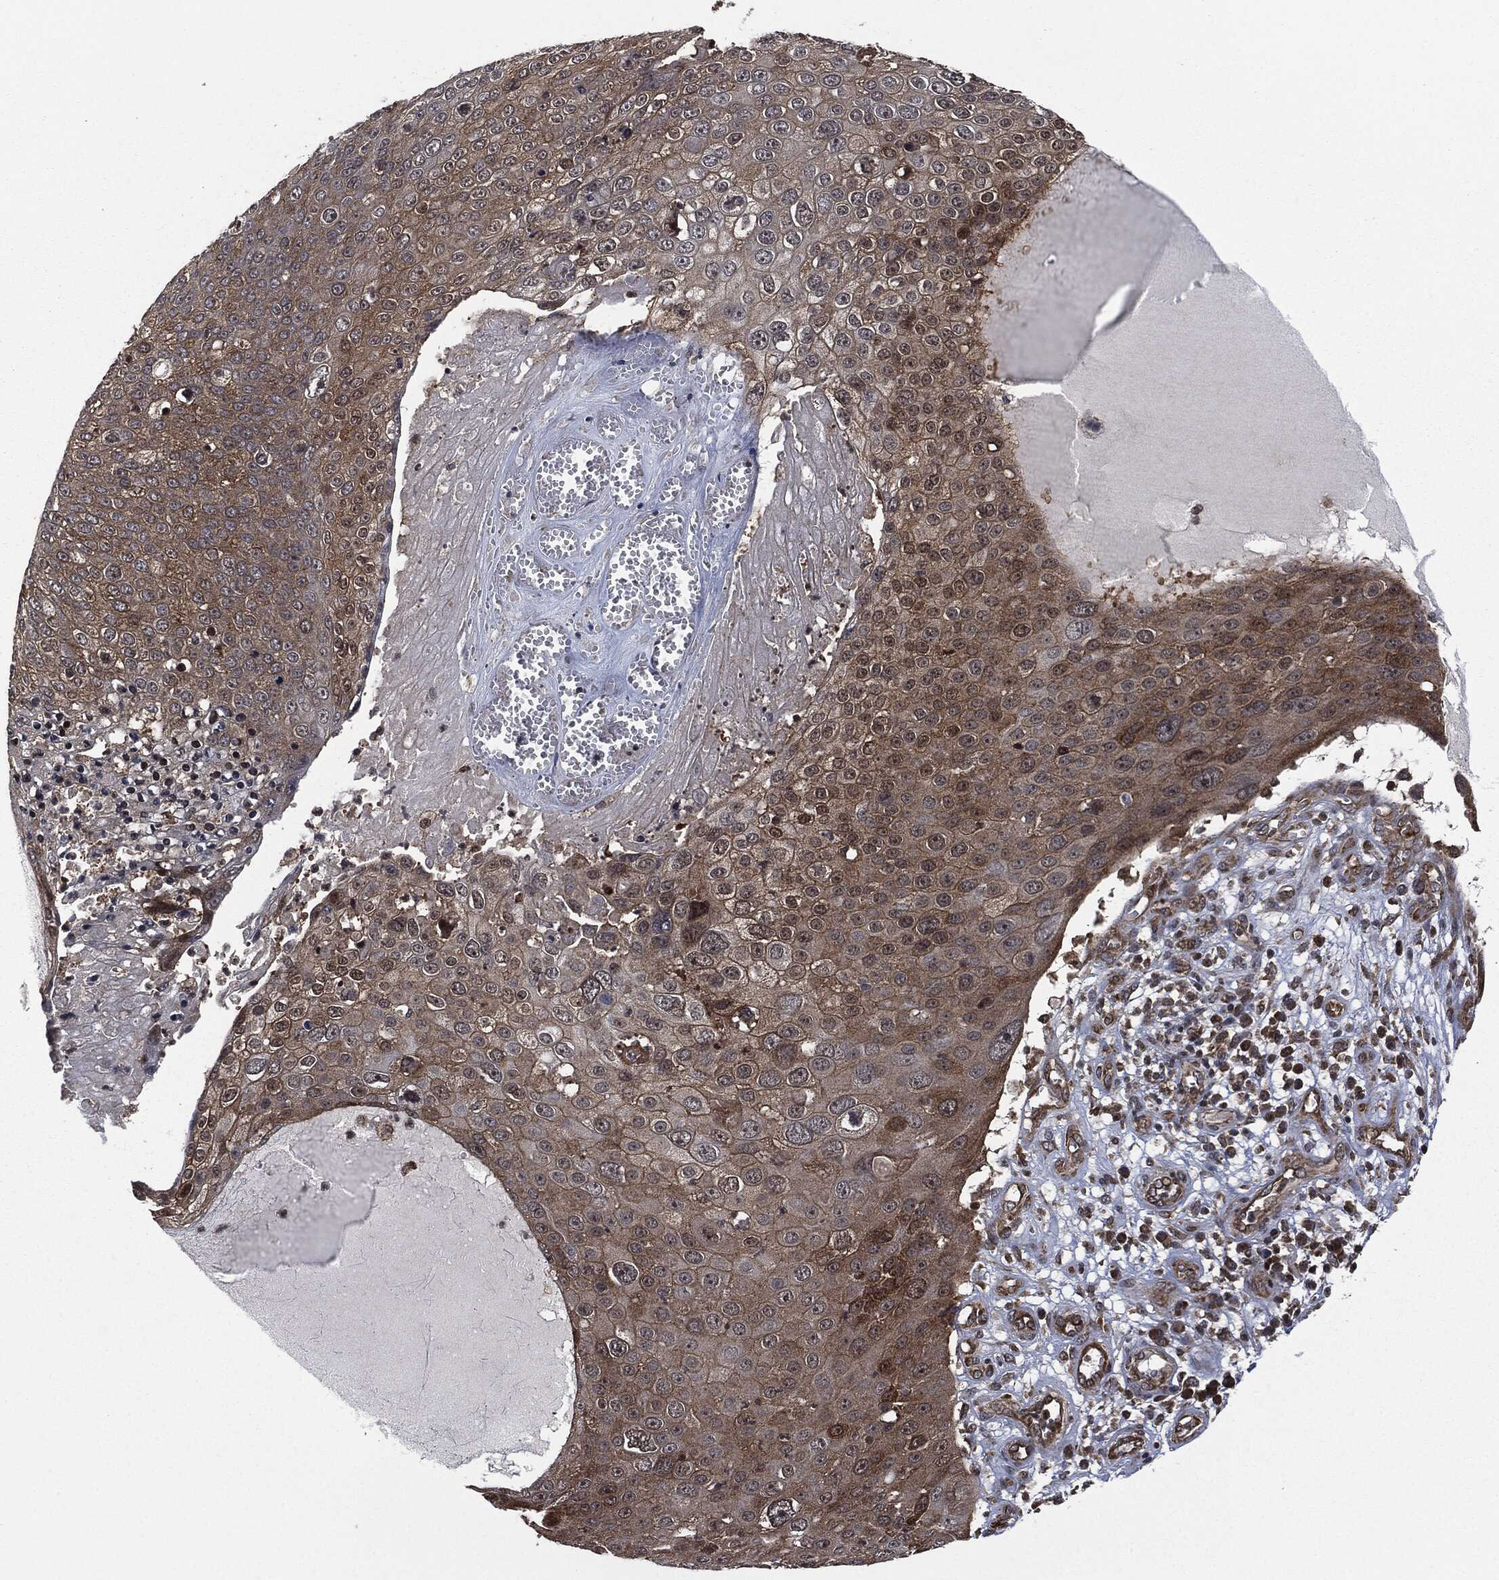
{"staining": {"intensity": "moderate", "quantity": ">75%", "location": "cytoplasmic/membranous"}, "tissue": "skin cancer", "cell_type": "Tumor cells", "image_type": "cancer", "snomed": [{"axis": "morphology", "description": "Squamous cell carcinoma, NOS"}, {"axis": "topography", "description": "Skin"}], "caption": "Squamous cell carcinoma (skin) stained with DAB immunohistochemistry exhibits medium levels of moderate cytoplasmic/membranous expression in about >75% of tumor cells.", "gene": "HRAS", "patient": {"sex": "male", "age": 71}}